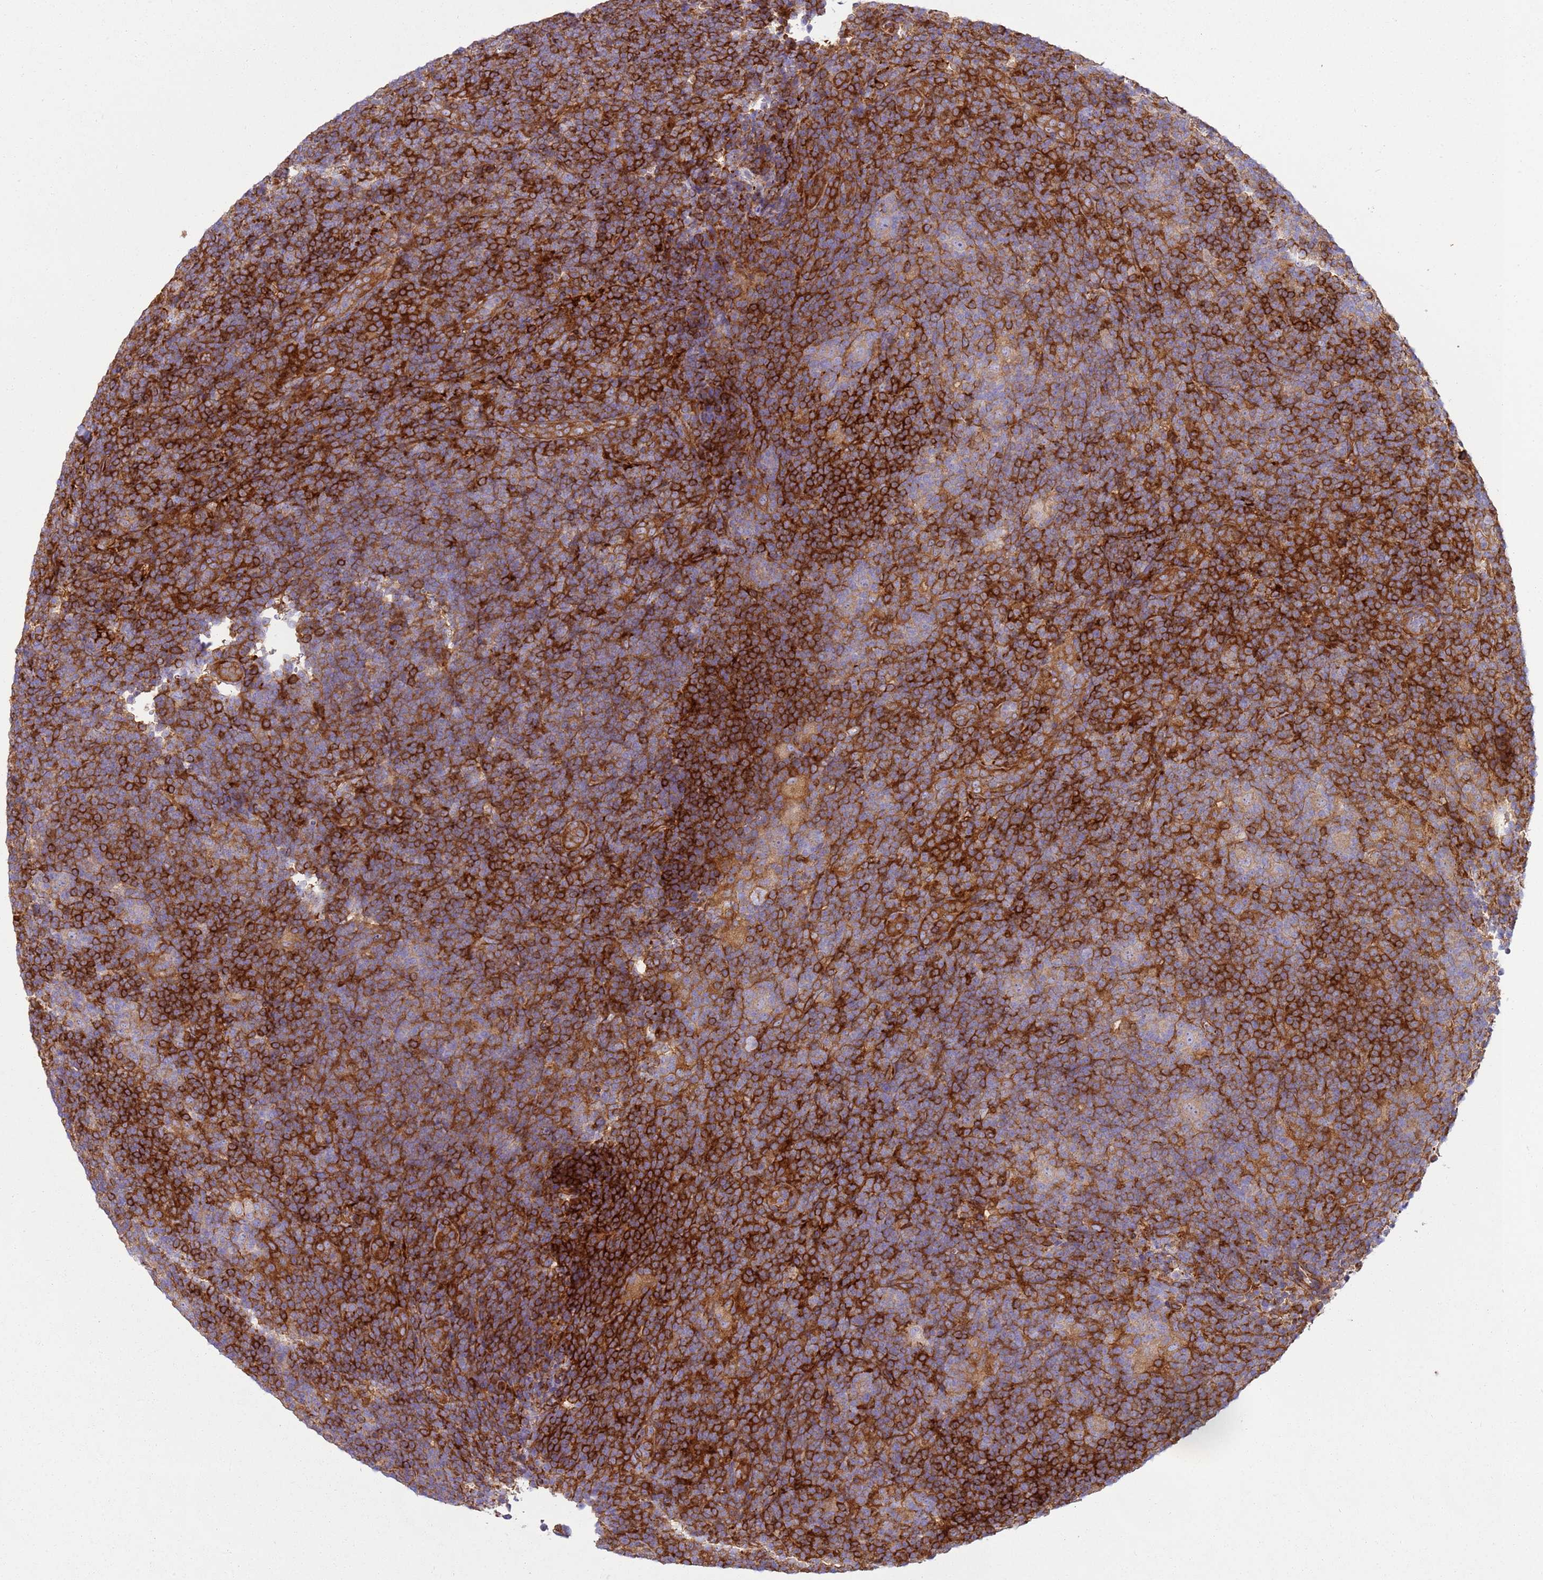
{"staining": {"intensity": "weak", "quantity": "25%-75%", "location": "cytoplasmic/membranous"}, "tissue": "lymphoma", "cell_type": "Tumor cells", "image_type": "cancer", "snomed": [{"axis": "morphology", "description": "Hodgkin's disease, NOS"}, {"axis": "topography", "description": "Lymph node"}], "caption": "A brown stain highlights weak cytoplasmic/membranous expression of a protein in human Hodgkin's disease tumor cells. (Stains: DAB in brown, nuclei in blue, Microscopy: brightfield microscopy at high magnification).", "gene": "SNX21", "patient": {"sex": "female", "age": 57}}